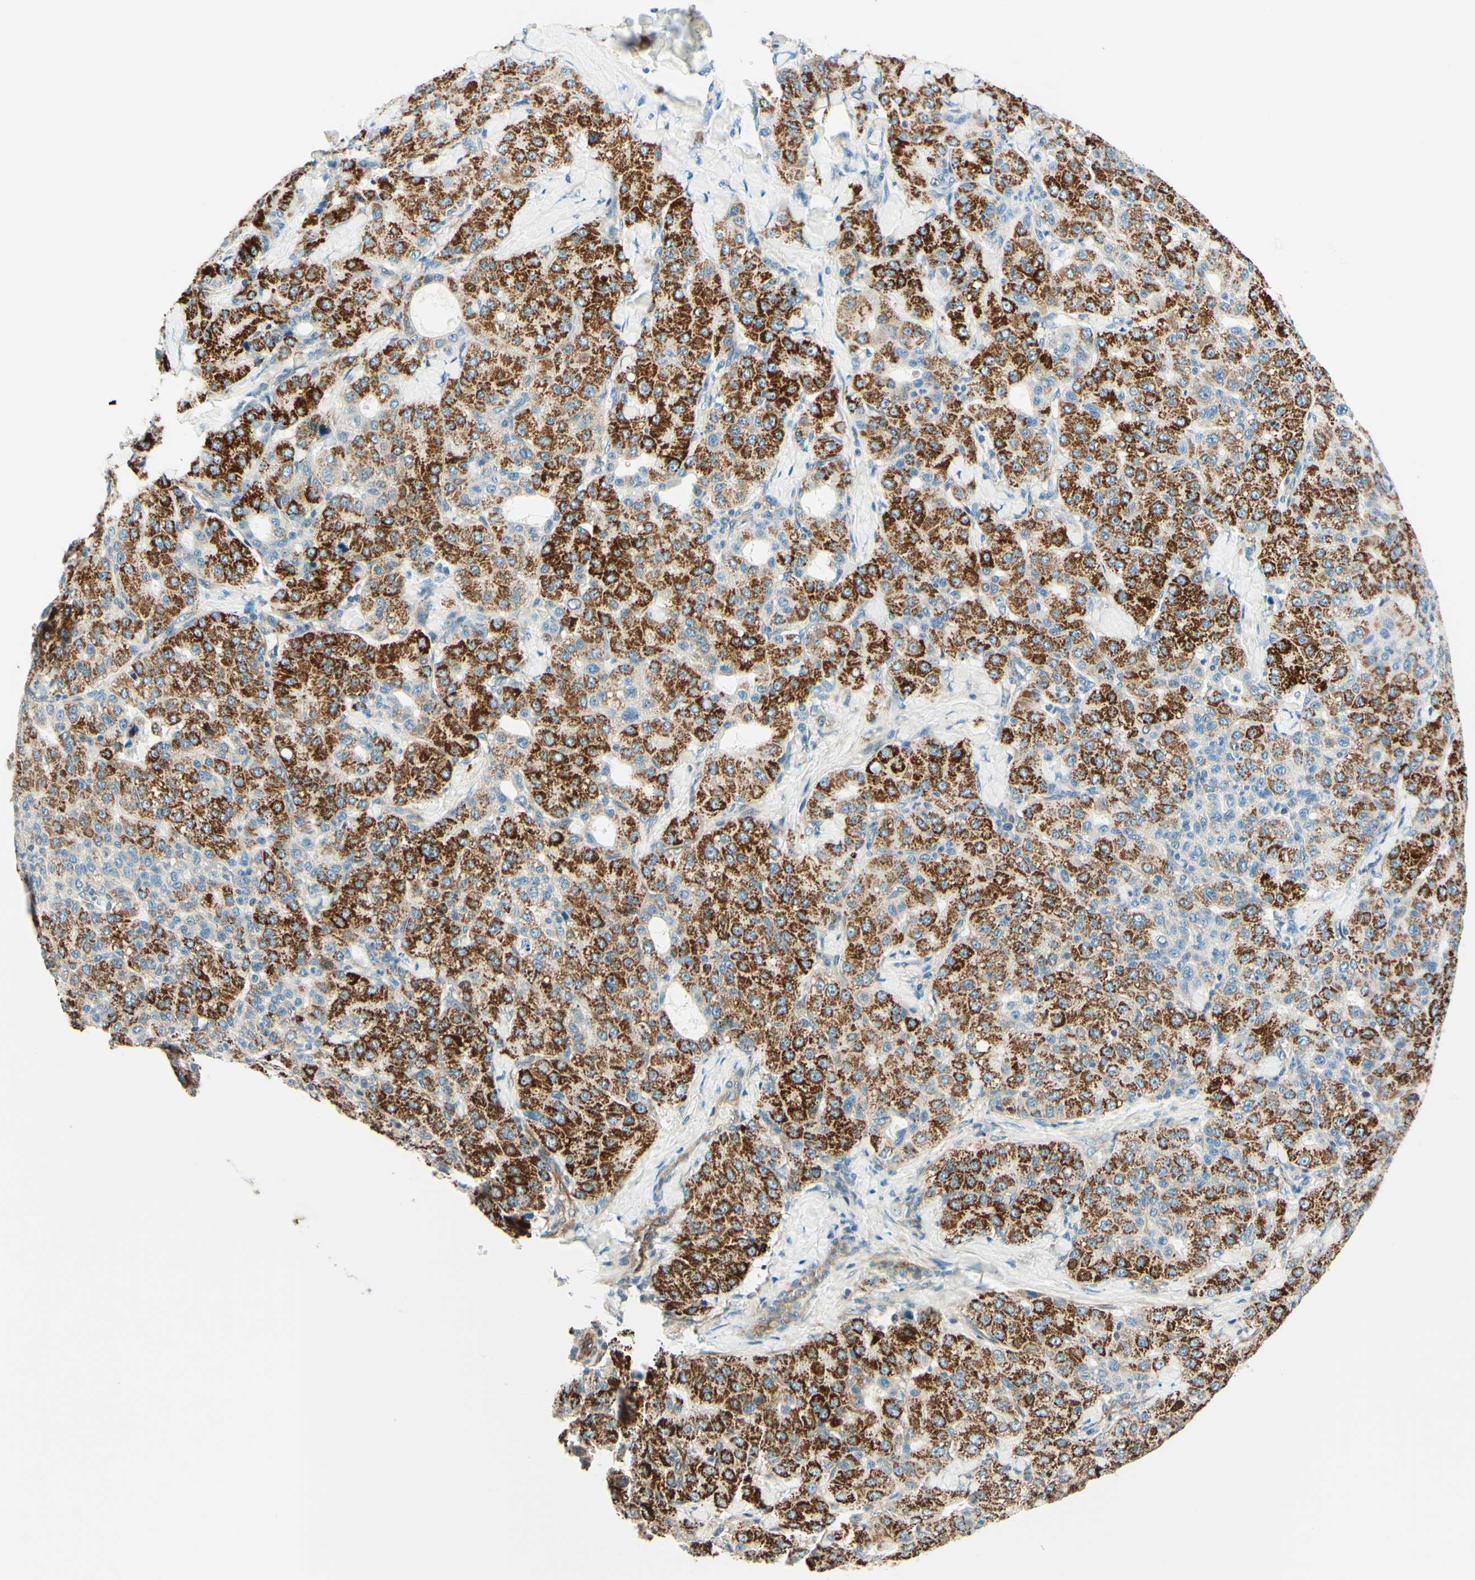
{"staining": {"intensity": "strong", "quantity": ">75%", "location": "cytoplasmic/membranous"}, "tissue": "liver cancer", "cell_type": "Tumor cells", "image_type": "cancer", "snomed": [{"axis": "morphology", "description": "Carcinoma, Hepatocellular, NOS"}, {"axis": "topography", "description": "Liver"}], "caption": "A photomicrograph showing strong cytoplasmic/membranous staining in approximately >75% of tumor cells in liver cancer, as visualized by brown immunohistochemical staining.", "gene": "TAOK2", "patient": {"sex": "male", "age": 65}}